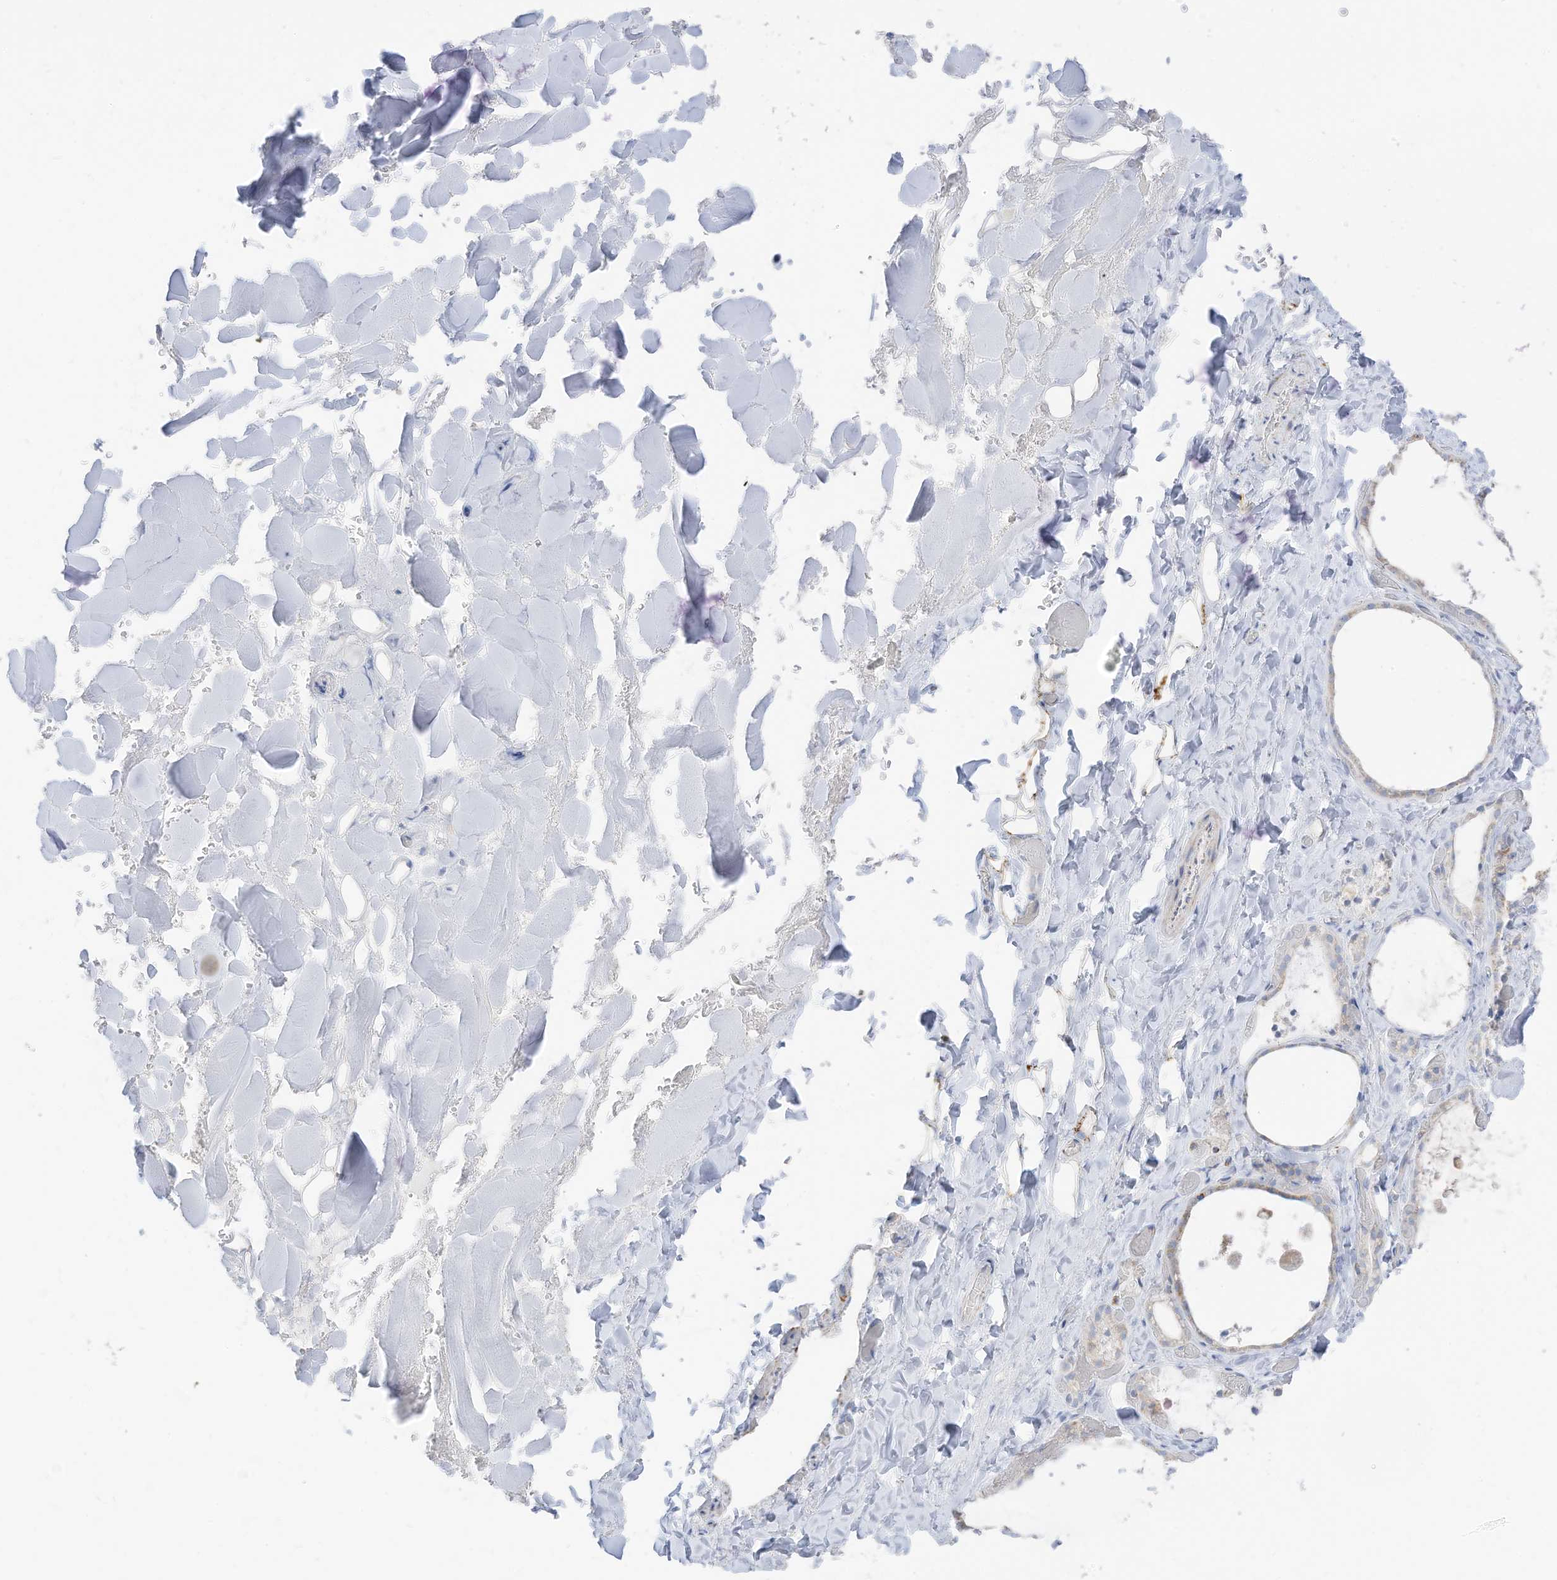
{"staining": {"intensity": "negative", "quantity": "none", "location": "none"}, "tissue": "thyroid gland", "cell_type": "Glandular cells", "image_type": "normal", "snomed": [{"axis": "morphology", "description": "Normal tissue, NOS"}, {"axis": "topography", "description": "Thyroid gland"}], "caption": "Glandular cells show no significant positivity in benign thyroid gland. Brightfield microscopy of immunohistochemistry (IHC) stained with DAB (3,3'-diaminobenzidine) (brown) and hematoxylin (blue), captured at high magnification.", "gene": "ETHE1", "patient": {"sex": "female", "age": 44}}